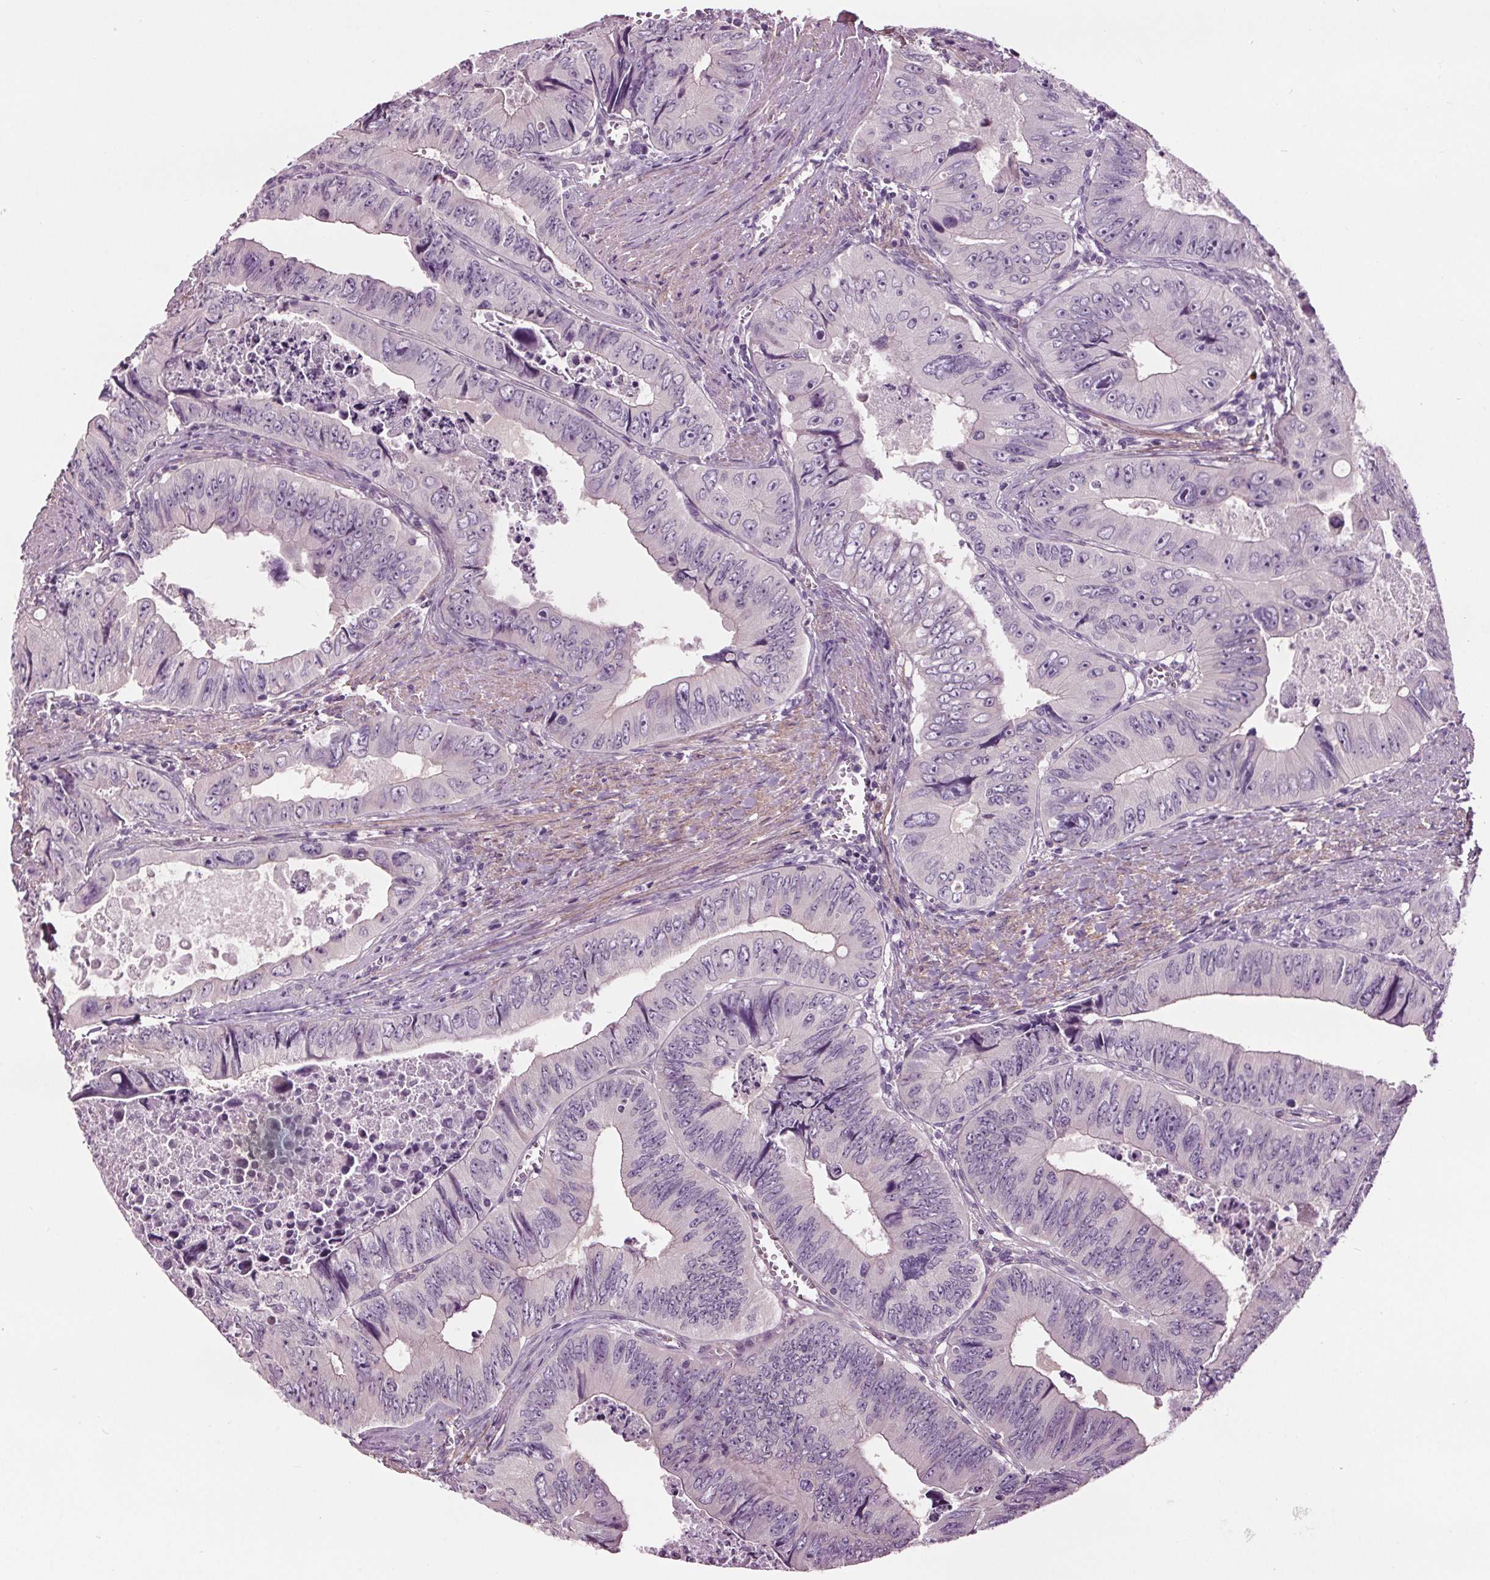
{"staining": {"intensity": "negative", "quantity": "none", "location": "none"}, "tissue": "colorectal cancer", "cell_type": "Tumor cells", "image_type": "cancer", "snomed": [{"axis": "morphology", "description": "Adenocarcinoma, NOS"}, {"axis": "topography", "description": "Colon"}], "caption": "DAB immunohistochemical staining of human colorectal adenocarcinoma reveals no significant staining in tumor cells.", "gene": "RASA1", "patient": {"sex": "female", "age": 84}}